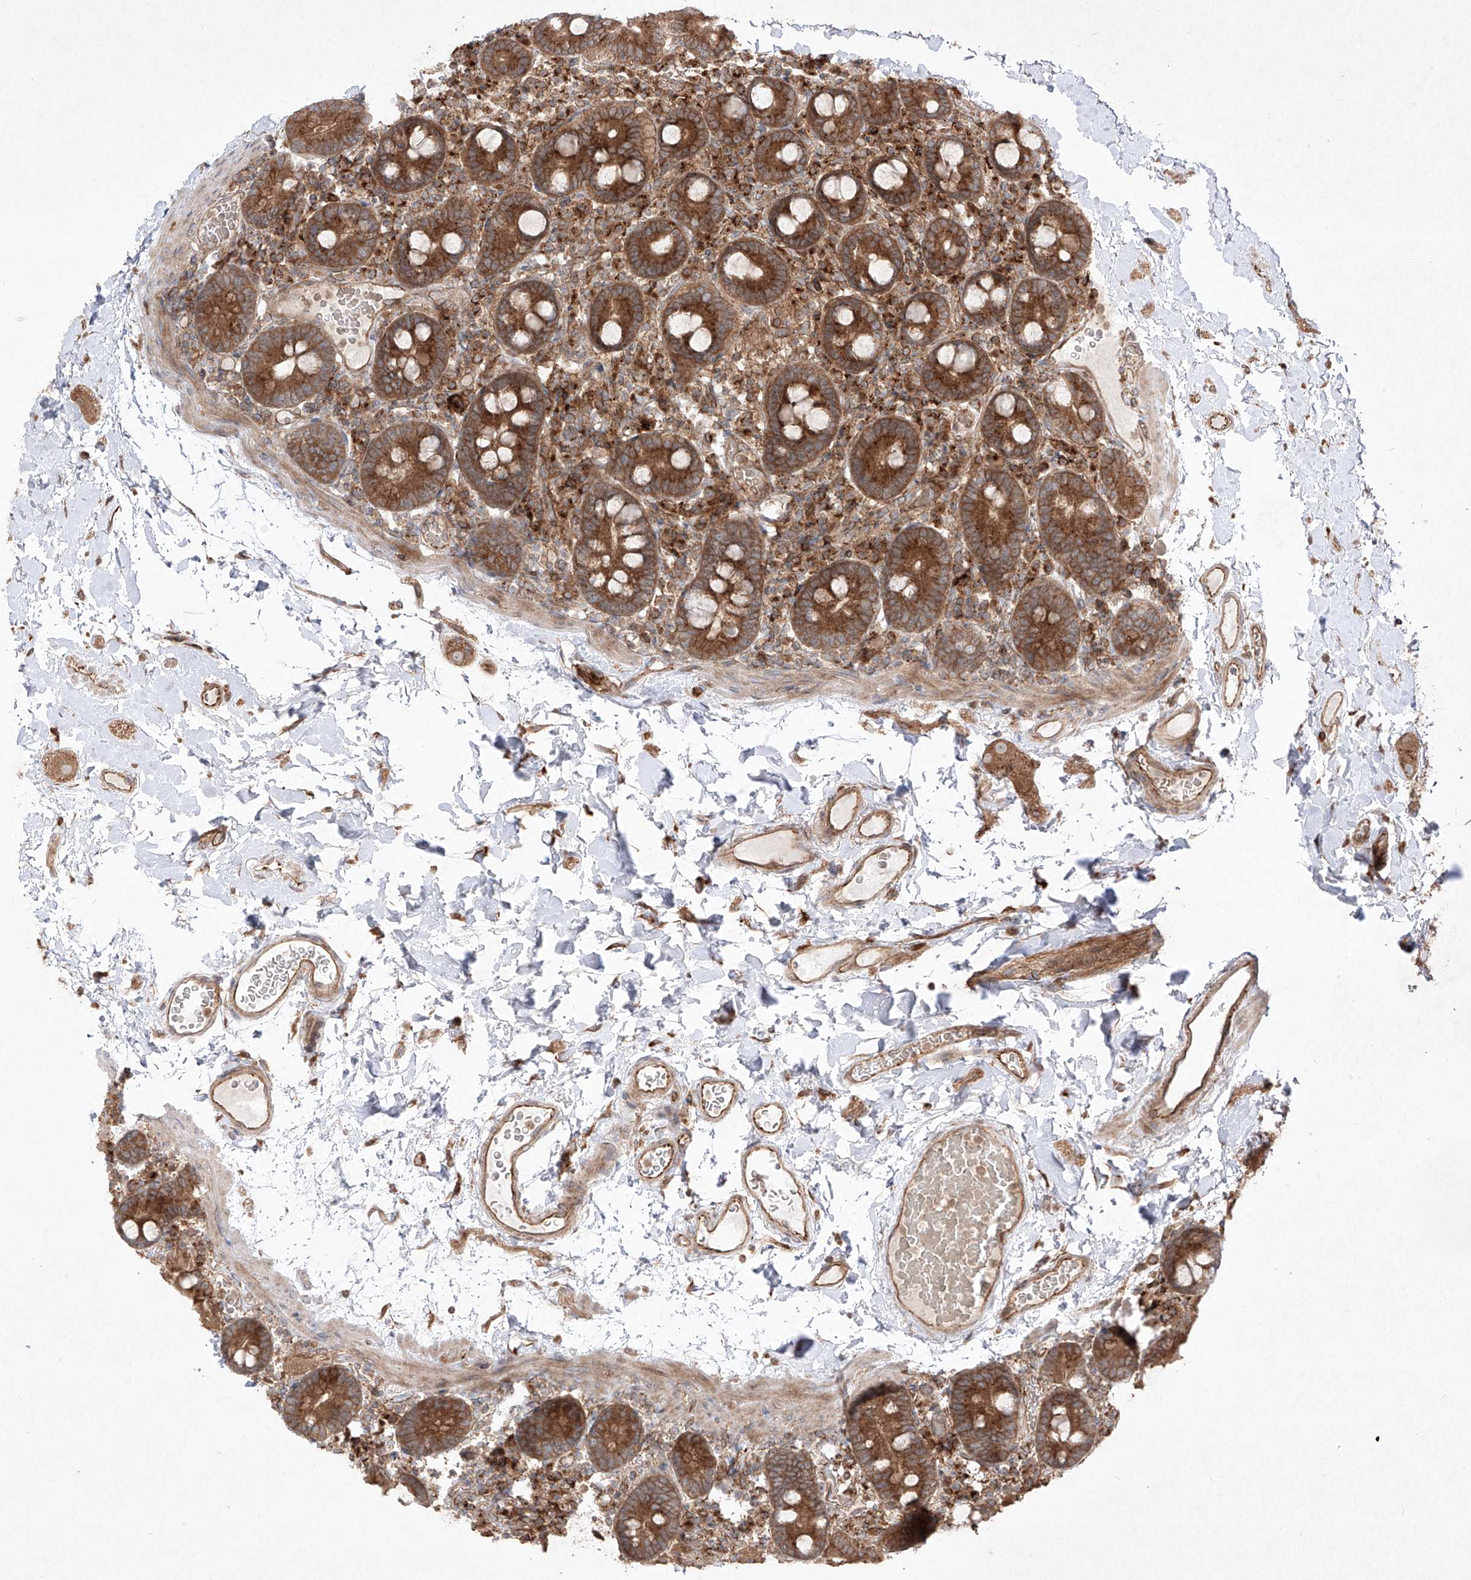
{"staining": {"intensity": "strong", "quantity": ">75%", "location": "cytoplasmic/membranous"}, "tissue": "duodenum", "cell_type": "Glandular cells", "image_type": "normal", "snomed": [{"axis": "morphology", "description": "Normal tissue, NOS"}, {"axis": "topography", "description": "Duodenum"}], "caption": "DAB (3,3'-diaminobenzidine) immunohistochemical staining of normal duodenum demonstrates strong cytoplasmic/membranous protein positivity in approximately >75% of glandular cells. The staining is performed using DAB brown chromogen to label protein expression. The nuclei are counter-stained blue using hematoxylin.", "gene": "YKT6", "patient": {"sex": "male", "age": 55}}